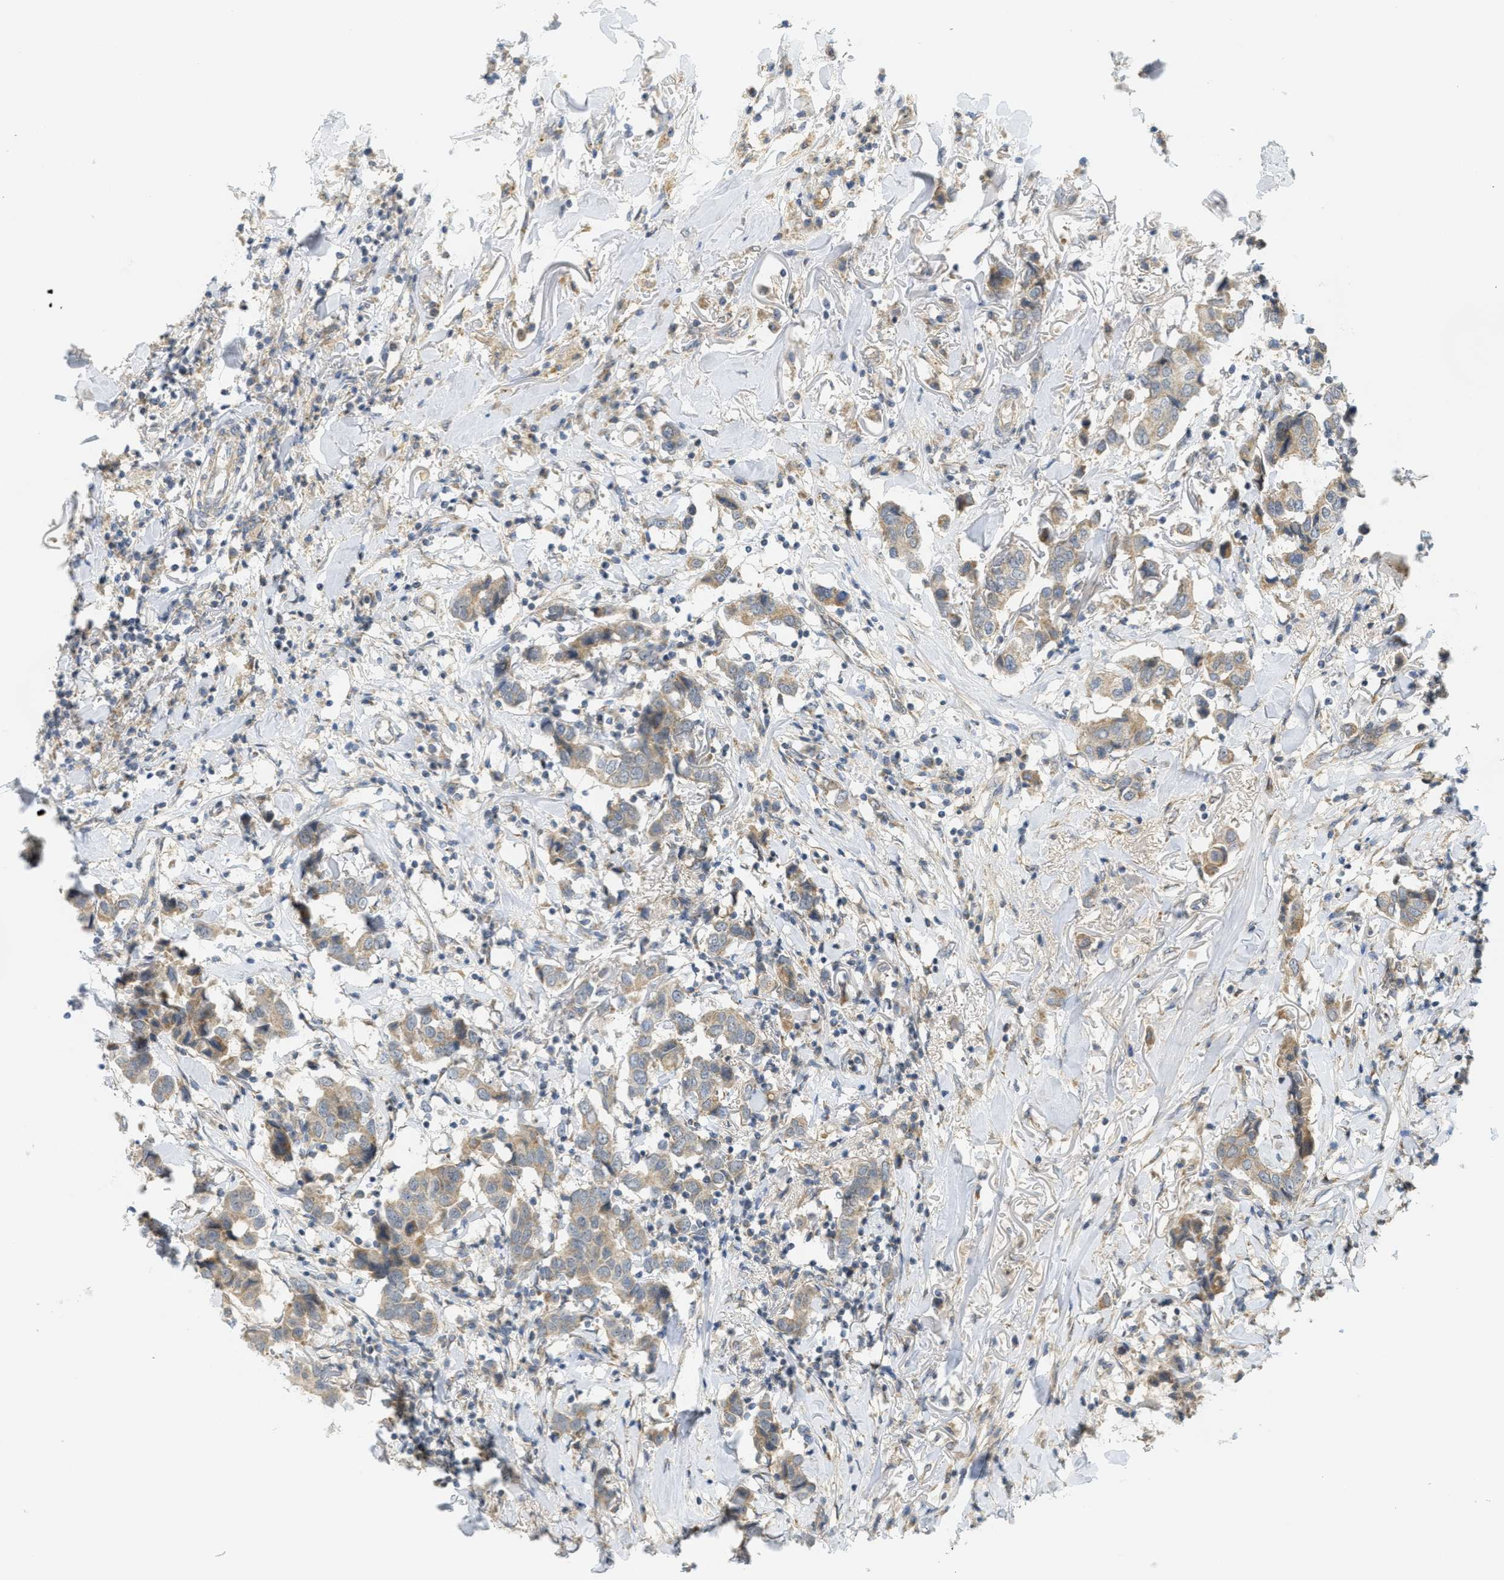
{"staining": {"intensity": "weak", "quantity": ">75%", "location": "cytoplasmic/membranous"}, "tissue": "breast cancer", "cell_type": "Tumor cells", "image_type": "cancer", "snomed": [{"axis": "morphology", "description": "Duct carcinoma"}, {"axis": "topography", "description": "Breast"}], "caption": "Immunohistochemistry (IHC) (DAB (3,3'-diaminobenzidine)) staining of infiltrating ductal carcinoma (breast) exhibits weak cytoplasmic/membranous protein staining in approximately >75% of tumor cells.", "gene": "PROC", "patient": {"sex": "female", "age": 80}}